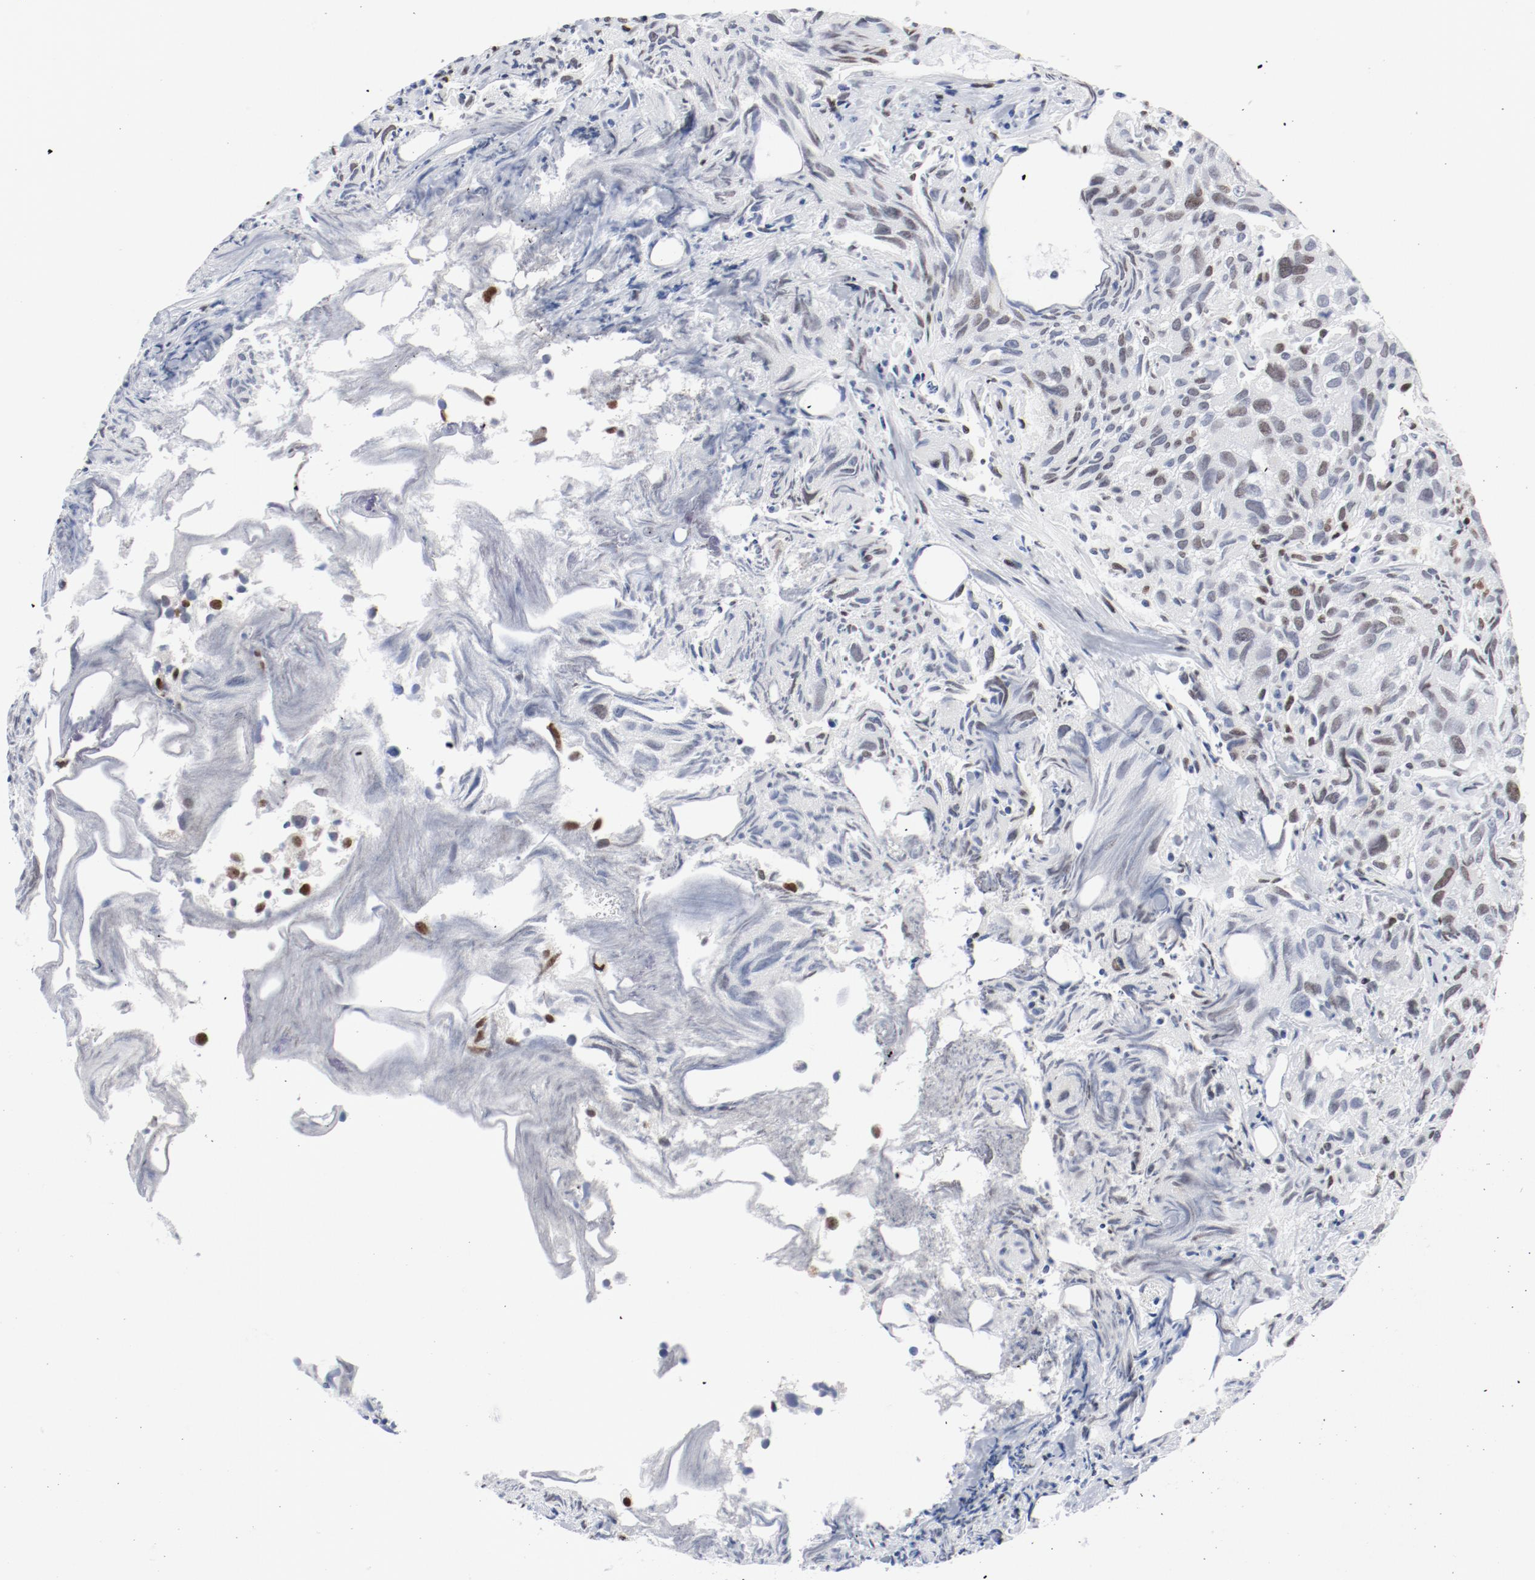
{"staining": {"intensity": "weak", "quantity": "25%-75%", "location": "nuclear"}, "tissue": "urothelial cancer", "cell_type": "Tumor cells", "image_type": "cancer", "snomed": [{"axis": "morphology", "description": "Urothelial carcinoma, High grade"}, {"axis": "topography", "description": "Urinary bladder"}], "caption": "This is an image of immunohistochemistry staining of urothelial cancer, which shows weak expression in the nuclear of tumor cells.", "gene": "POLD1", "patient": {"sex": "female", "age": 75}}